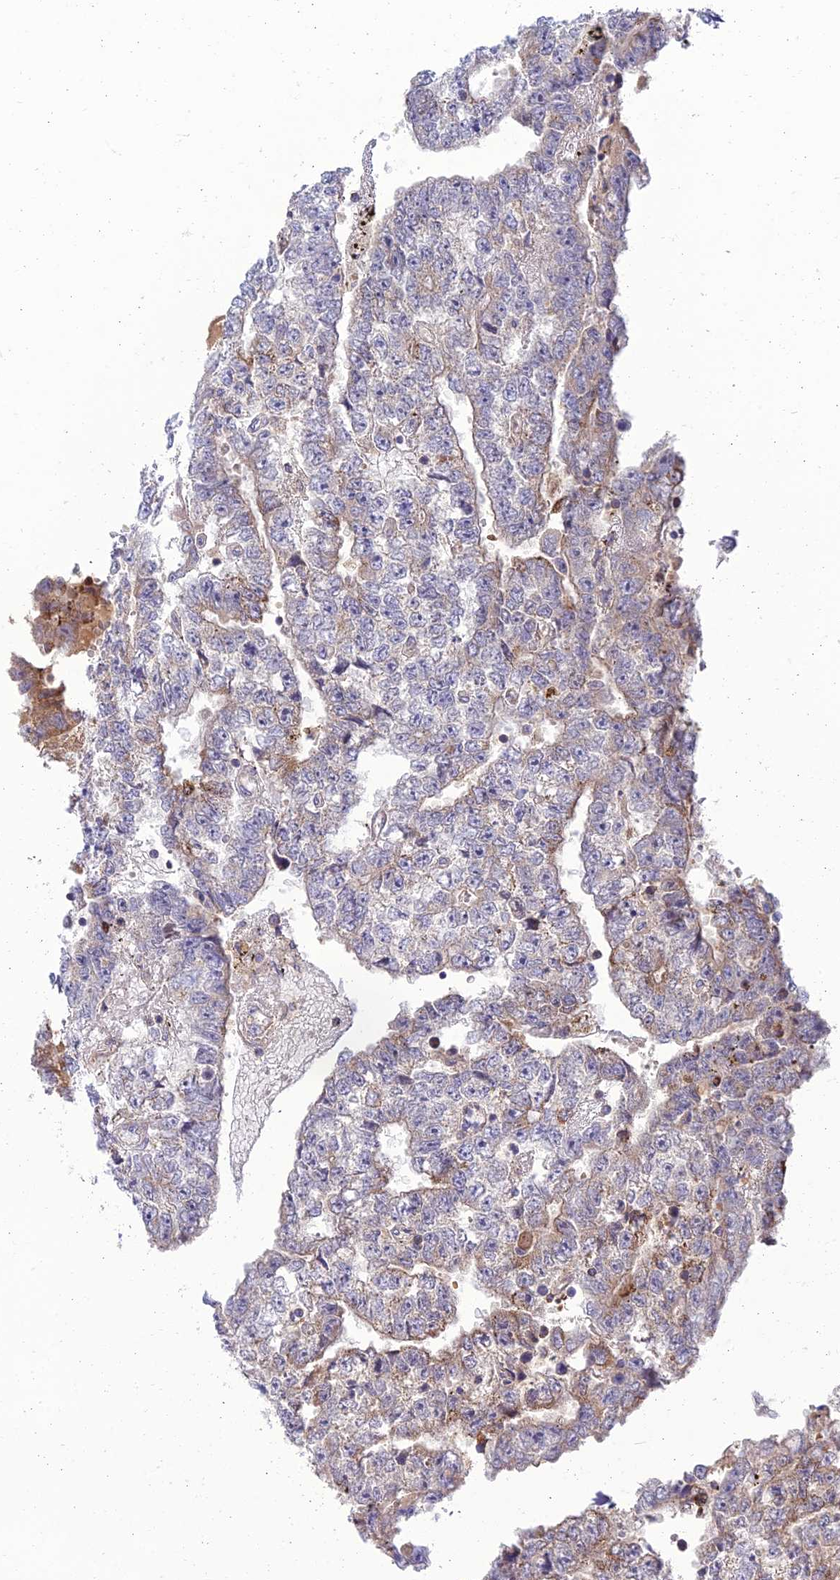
{"staining": {"intensity": "weak", "quantity": "<25%", "location": "cytoplasmic/membranous"}, "tissue": "testis cancer", "cell_type": "Tumor cells", "image_type": "cancer", "snomed": [{"axis": "morphology", "description": "Carcinoma, Embryonal, NOS"}, {"axis": "topography", "description": "Testis"}], "caption": "There is no significant positivity in tumor cells of testis embryonal carcinoma.", "gene": "IRAK3", "patient": {"sex": "male", "age": 25}}